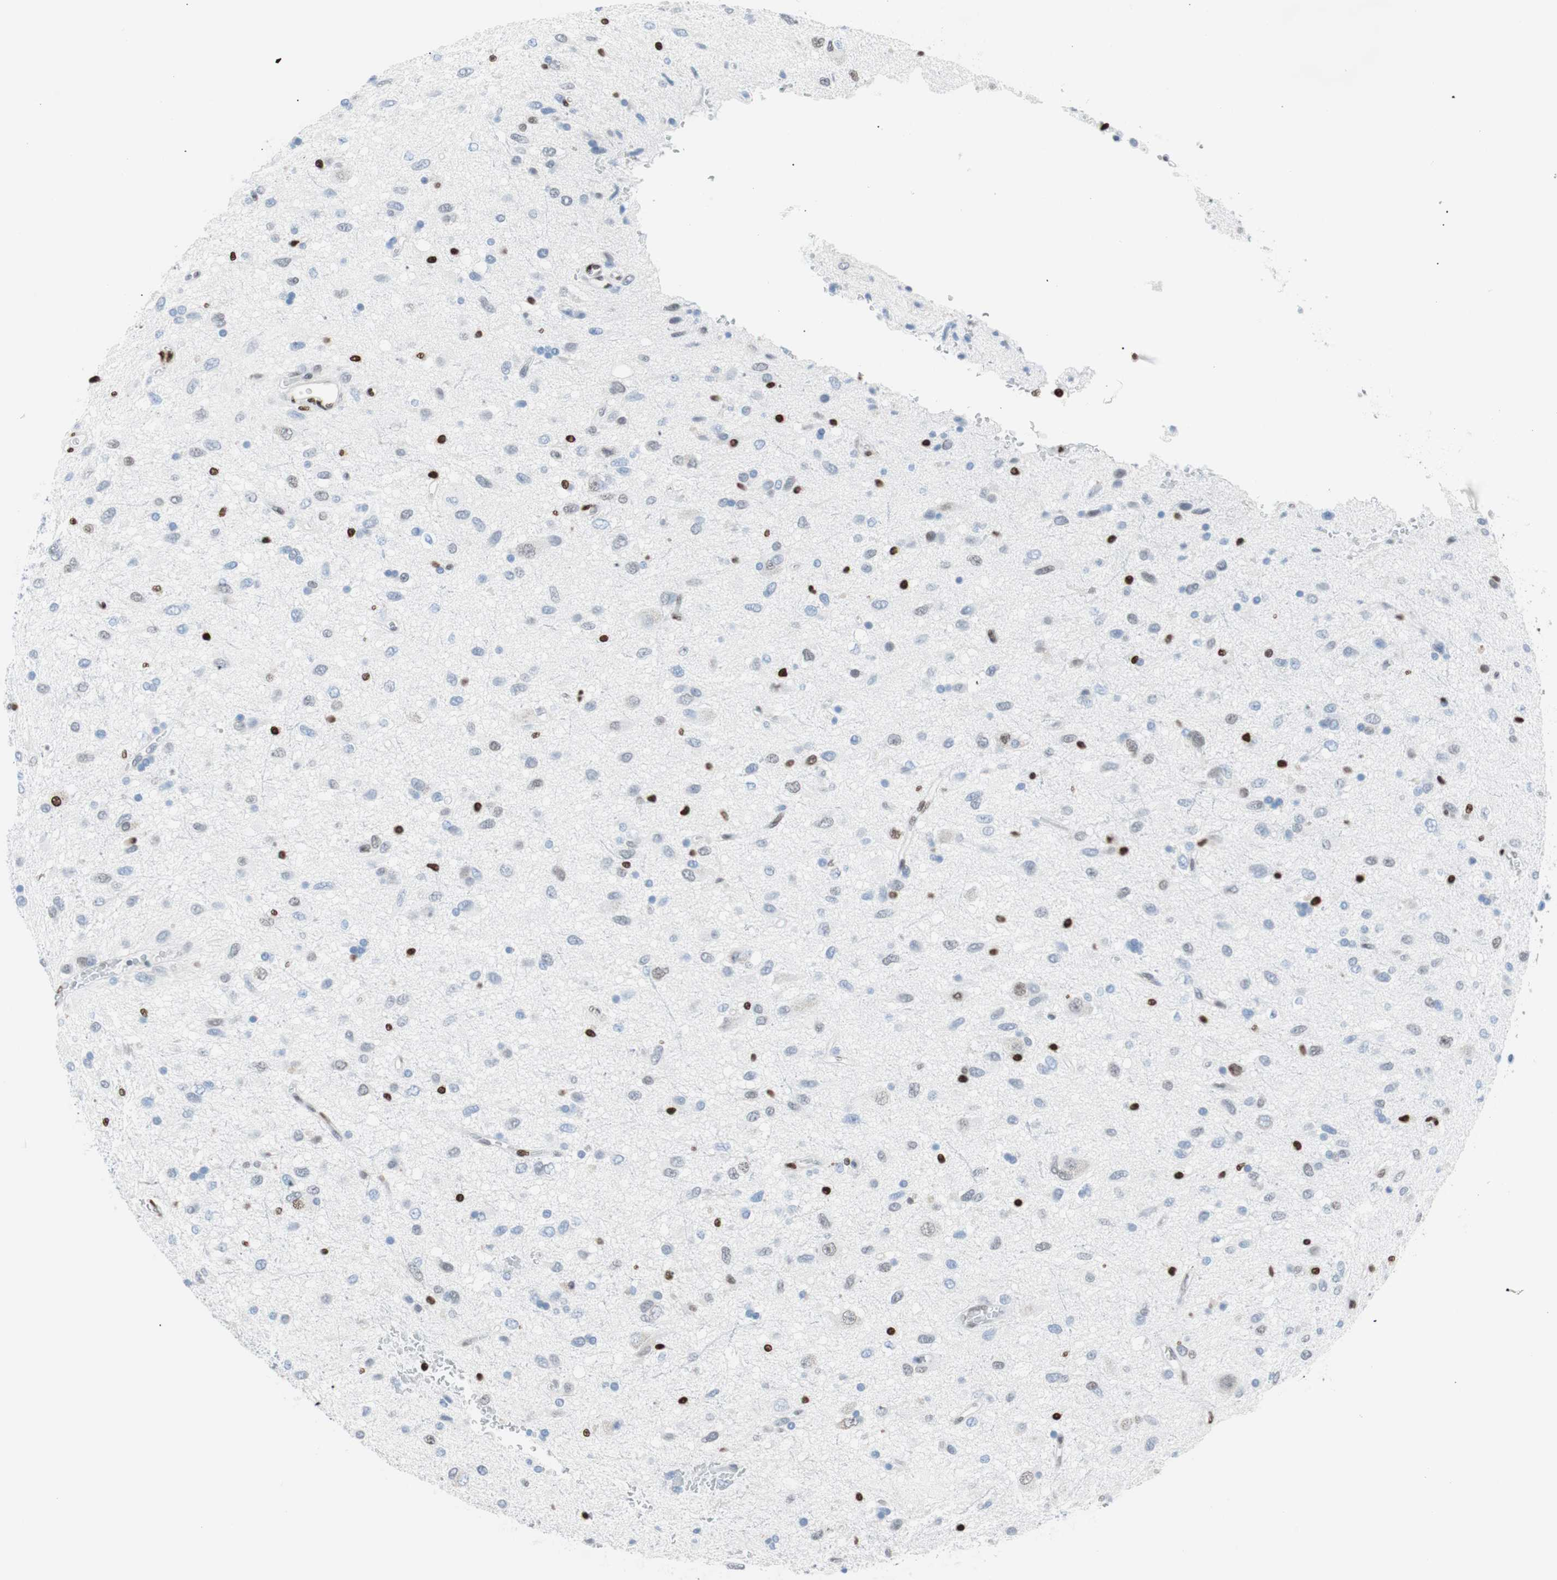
{"staining": {"intensity": "strong", "quantity": "<25%", "location": "nuclear"}, "tissue": "glioma", "cell_type": "Tumor cells", "image_type": "cancer", "snomed": [{"axis": "morphology", "description": "Glioma, malignant, Low grade"}, {"axis": "topography", "description": "Brain"}], "caption": "The histopathology image demonstrates staining of malignant glioma (low-grade), revealing strong nuclear protein staining (brown color) within tumor cells.", "gene": "CEBPB", "patient": {"sex": "male", "age": 77}}